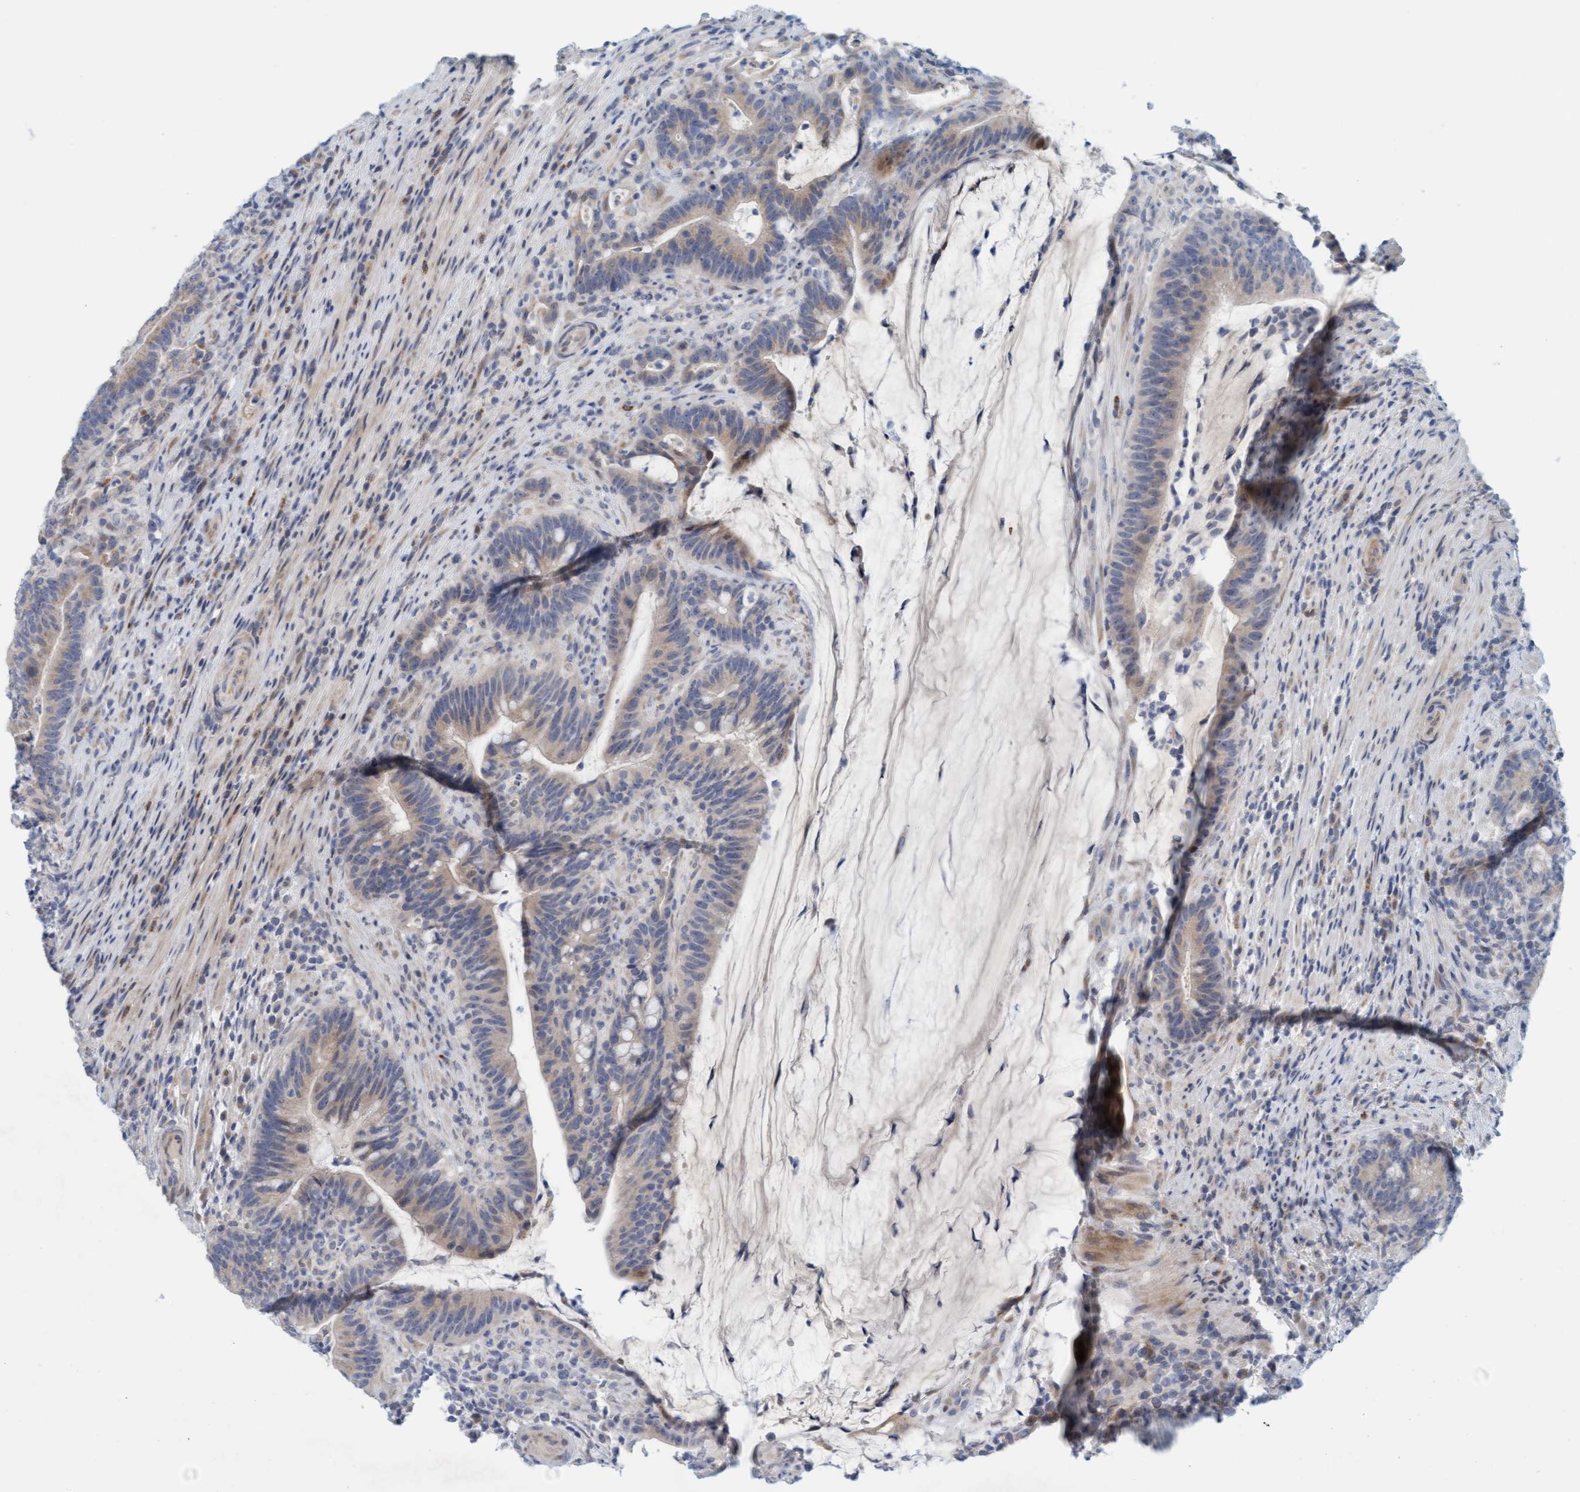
{"staining": {"intensity": "weak", "quantity": "25%-75%", "location": "cytoplasmic/membranous"}, "tissue": "colorectal cancer", "cell_type": "Tumor cells", "image_type": "cancer", "snomed": [{"axis": "morphology", "description": "Adenocarcinoma, NOS"}, {"axis": "topography", "description": "Colon"}], "caption": "An image of adenocarcinoma (colorectal) stained for a protein demonstrates weak cytoplasmic/membranous brown staining in tumor cells. The protein of interest is stained brown, and the nuclei are stained in blue (DAB IHC with brightfield microscopy, high magnification).", "gene": "ZC3H3", "patient": {"sex": "female", "age": 66}}